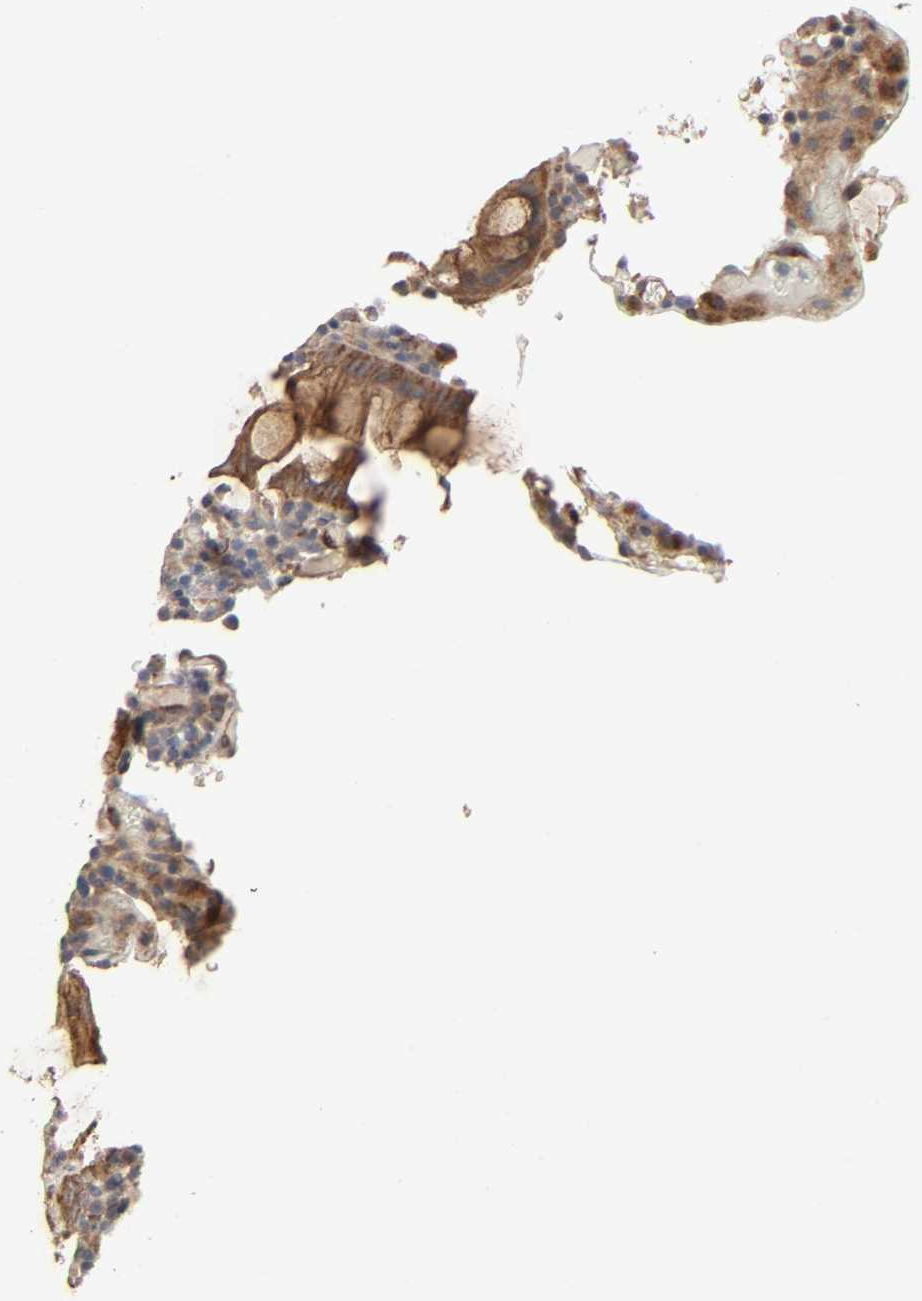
{"staining": {"intensity": "moderate", "quantity": ">75%", "location": "cytoplasmic/membranous"}, "tissue": "colorectal cancer", "cell_type": "Tumor cells", "image_type": "cancer", "snomed": [{"axis": "morphology", "description": "Normal tissue, NOS"}, {"axis": "morphology", "description": "Adenocarcinoma, NOS"}, {"axis": "topography", "description": "Colon"}], "caption": "This histopathology image displays colorectal cancer stained with immunohistochemistry (IHC) to label a protein in brown. The cytoplasmic/membranous of tumor cells show moderate positivity for the protein. Nuclei are counter-stained blue.", "gene": "NDRG2", "patient": {"sex": "female", "age": 78}}